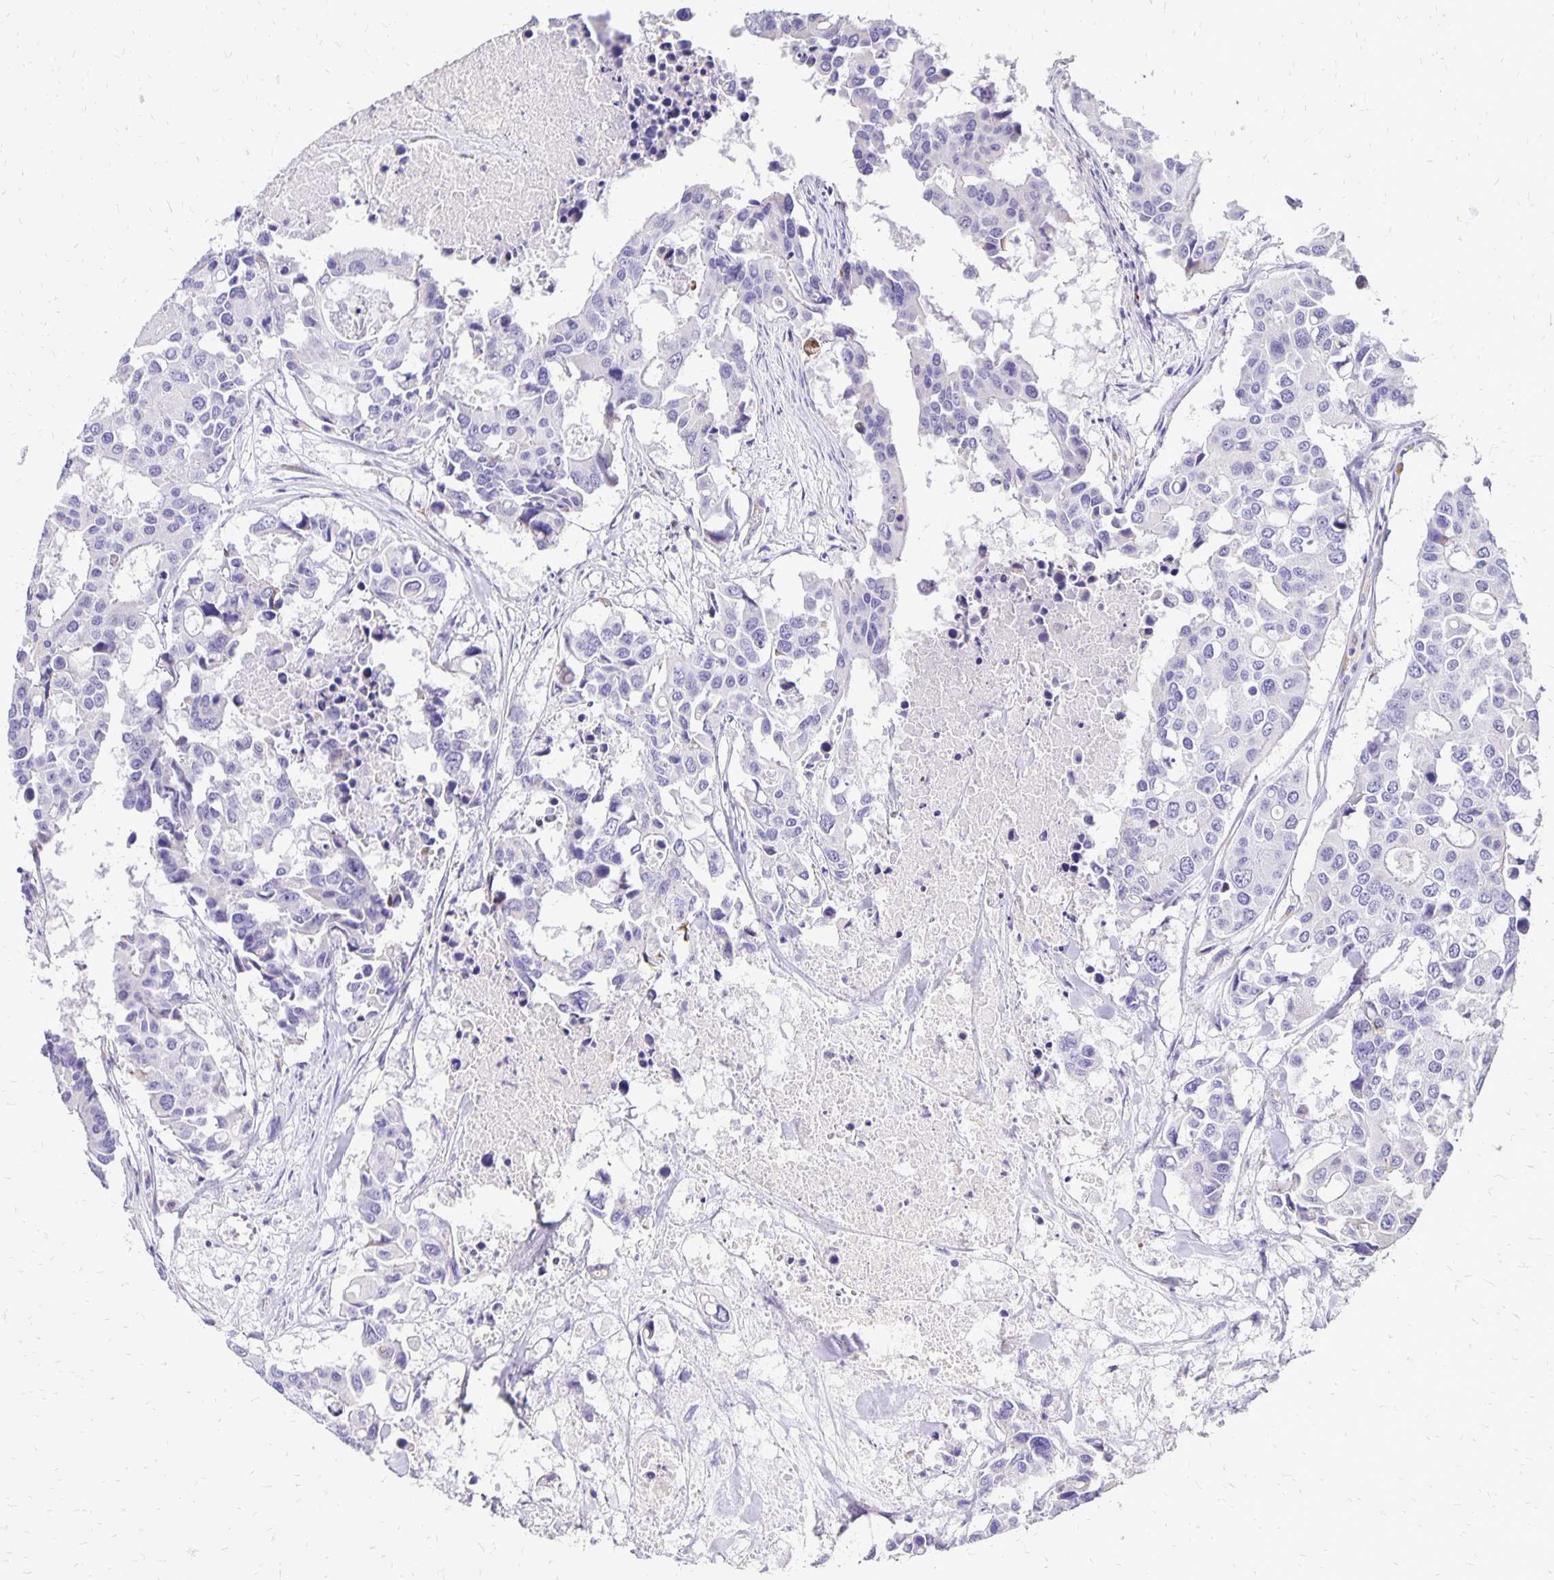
{"staining": {"intensity": "negative", "quantity": "none", "location": "none"}, "tissue": "colorectal cancer", "cell_type": "Tumor cells", "image_type": "cancer", "snomed": [{"axis": "morphology", "description": "Adenocarcinoma, NOS"}, {"axis": "topography", "description": "Colon"}], "caption": "This is an immunohistochemistry (IHC) histopathology image of human adenocarcinoma (colorectal). There is no staining in tumor cells.", "gene": "EIF5A", "patient": {"sex": "male", "age": 77}}